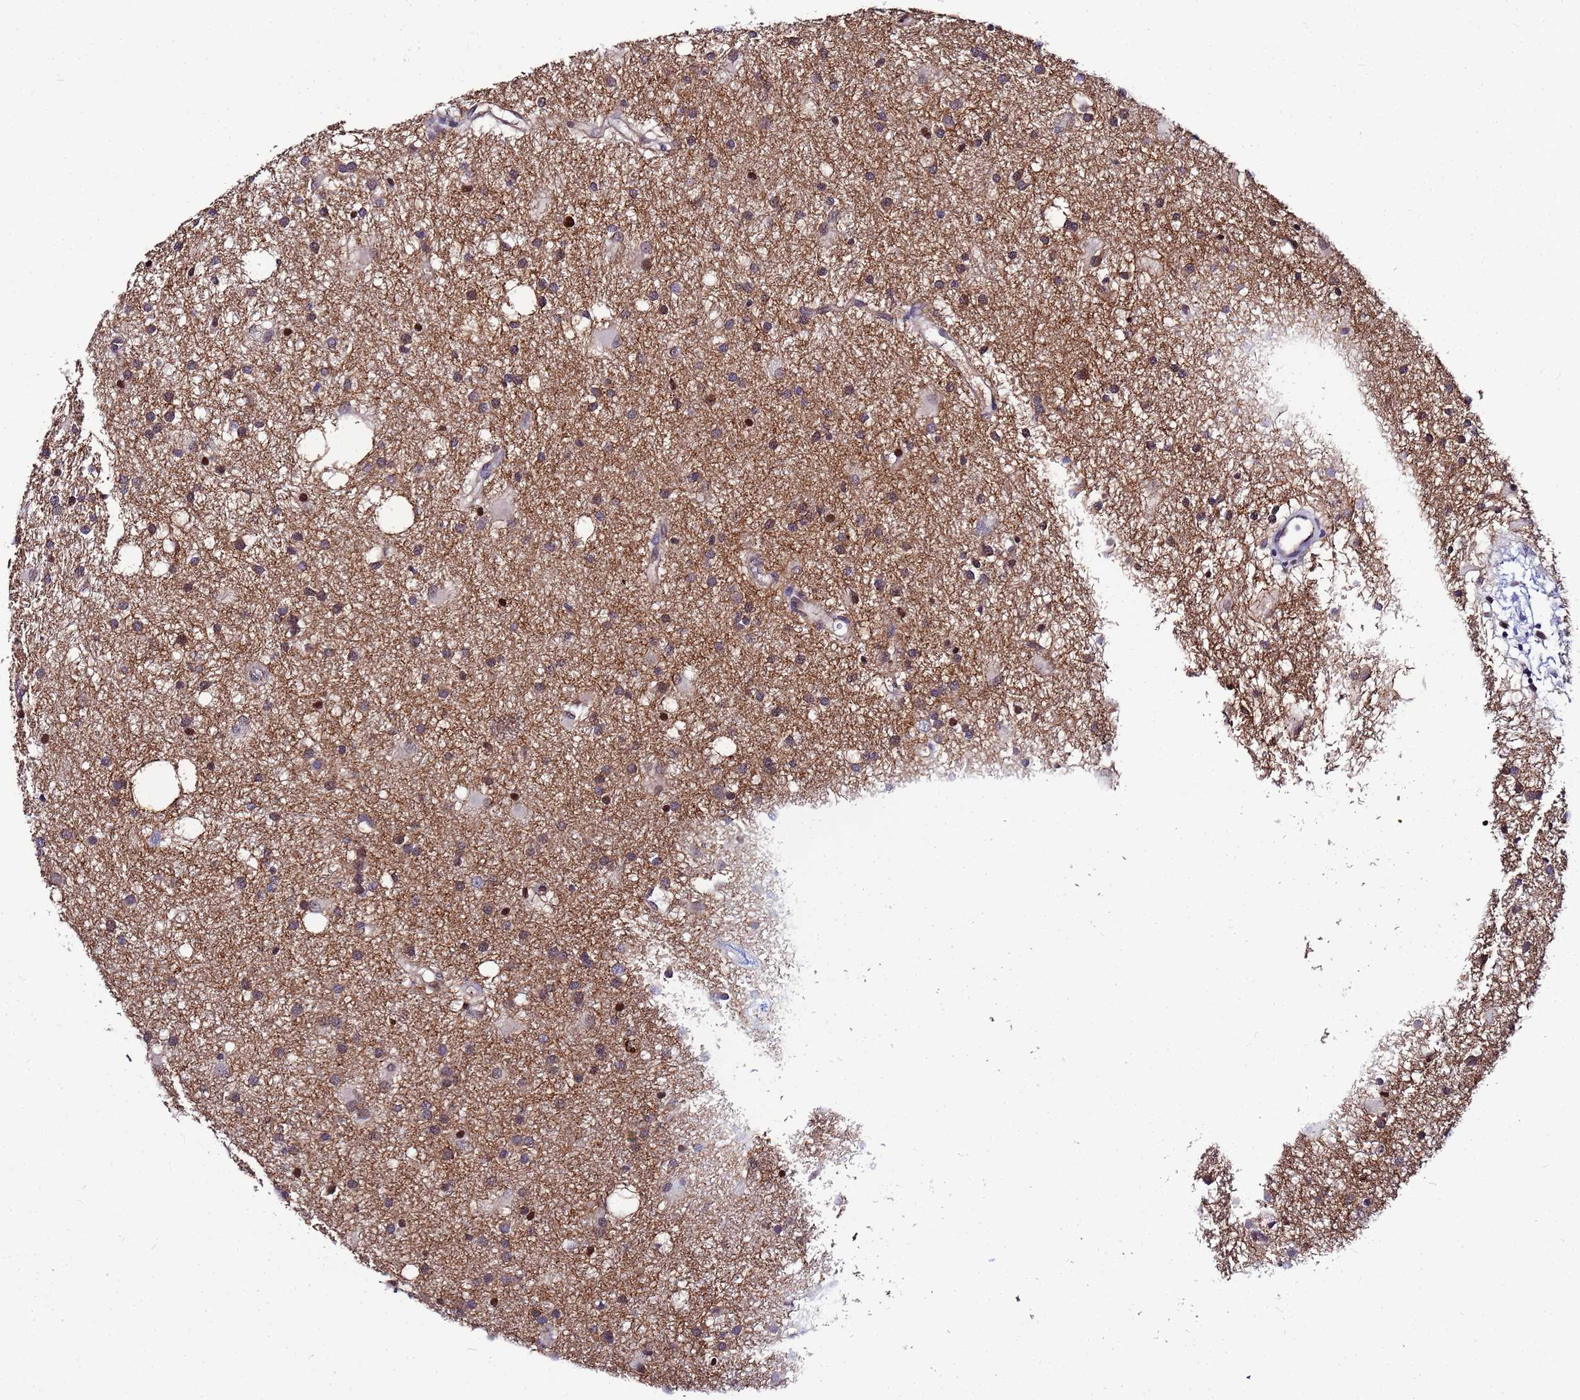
{"staining": {"intensity": "weak", "quantity": "<25%", "location": "cytoplasmic/membranous"}, "tissue": "glioma", "cell_type": "Tumor cells", "image_type": "cancer", "snomed": [{"axis": "morphology", "description": "Glioma, malignant, High grade"}, {"axis": "topography", "description": "Brain"}], "caption": "High power microscopy photomicrograph of an immunohistochemistry micrograph of high-grade glioma (malignant), revealing no significant staining in tumor cells. Nuclei are stained in blue.", "gene": "SLC25A37", "patient": {"sex": "male", "age": 77}}